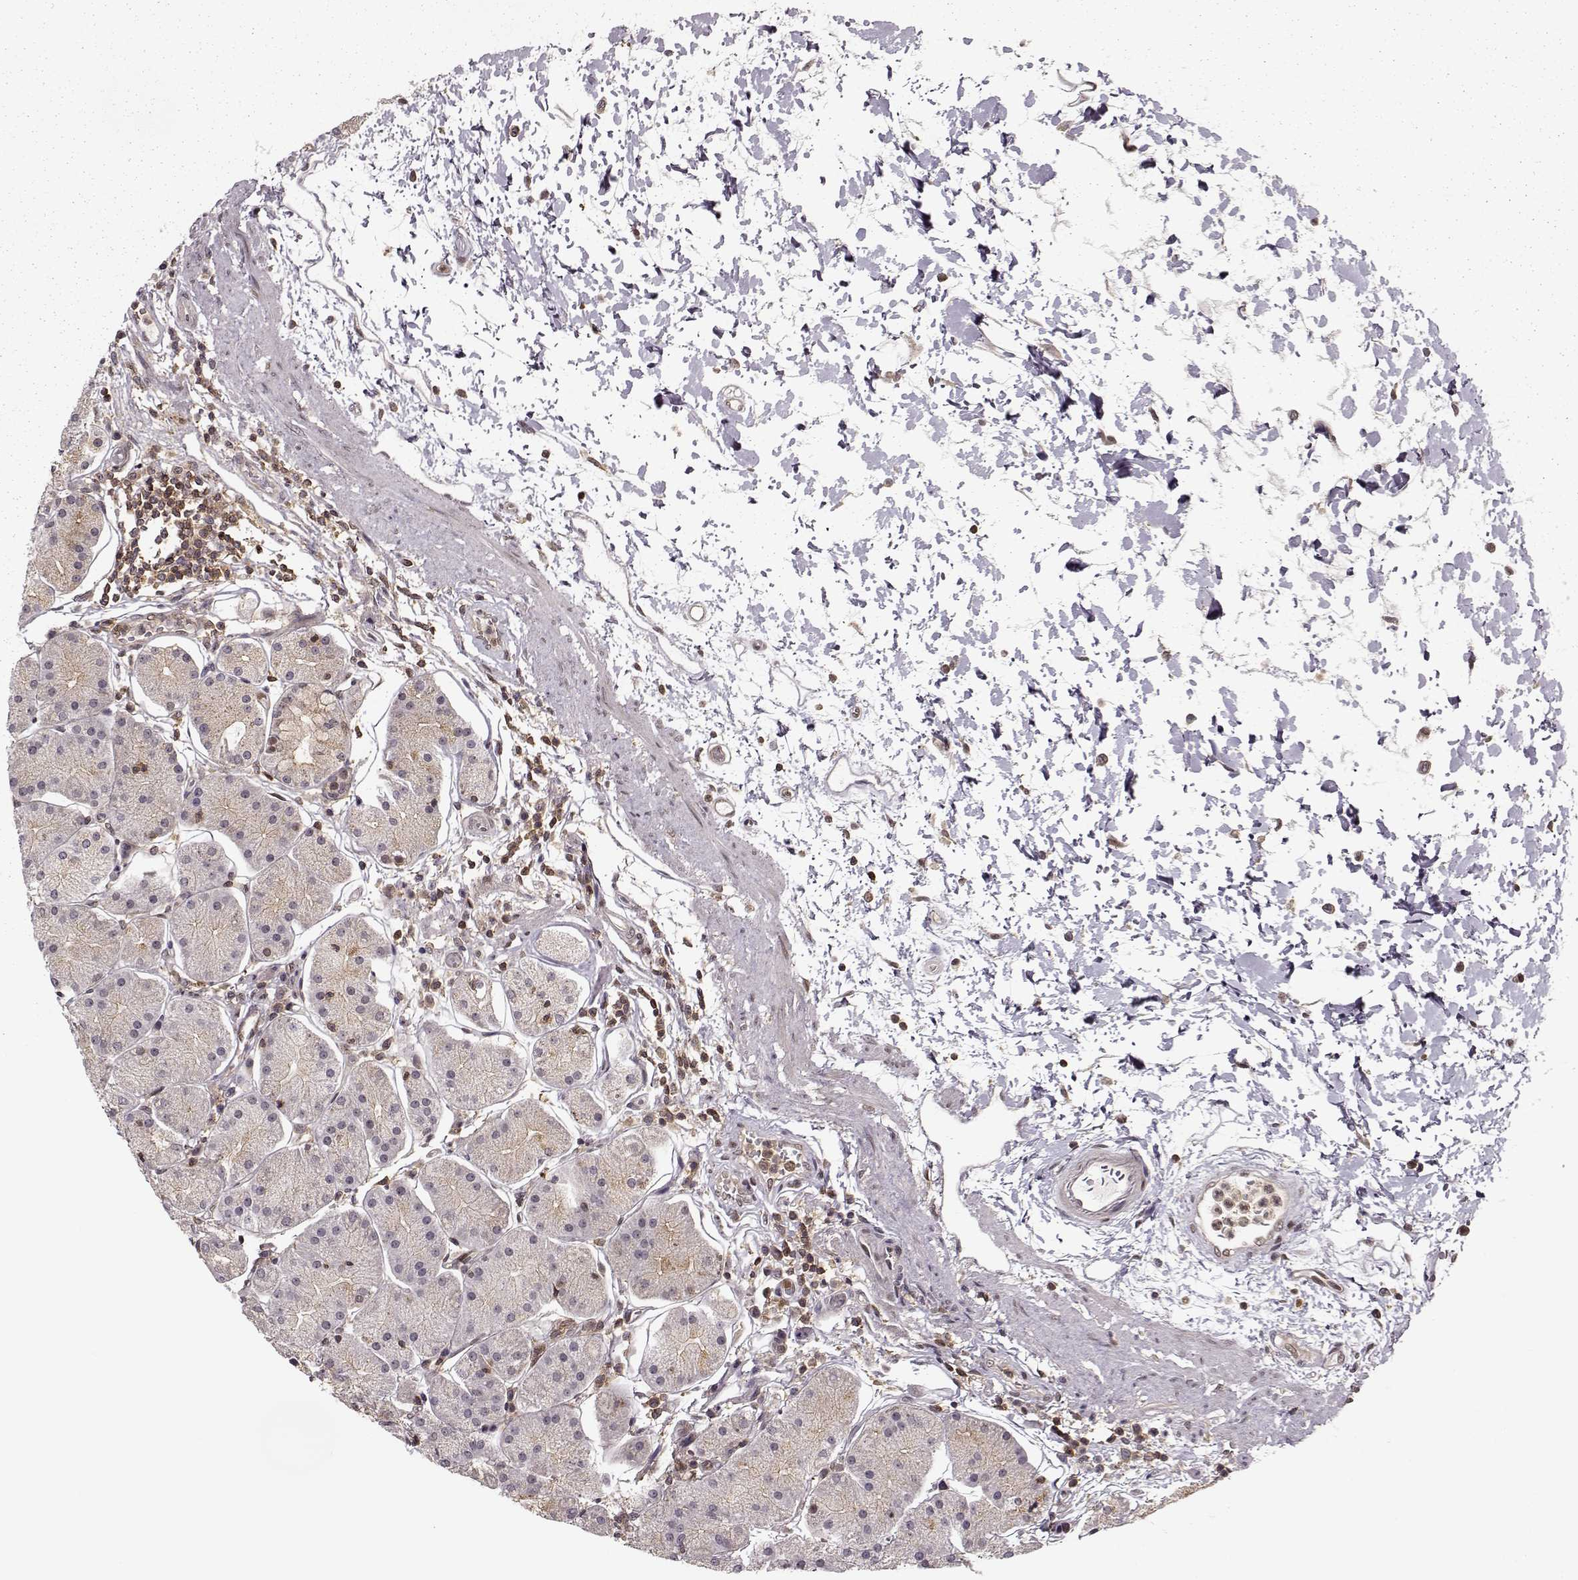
{"staining": {"intensity": "weak", "quantity": ">75%", "location": "cytoplasmic/membranous"}, "tissue": "stomach", "cell_type": "Glandular cells", "image_type": "normal", "snomed": [{"axis": "morphology", "description": "Normal tissue, NOS"}, {"axis": "topography", "description": "Stomach"}], "caption": "Unremarkable stomach exhibits weak cytoplasmic/membranous staining in approximately >75% of glandular cells.", "gene": "MFSD1", "patient": {"sex": "male", "age": 54}}